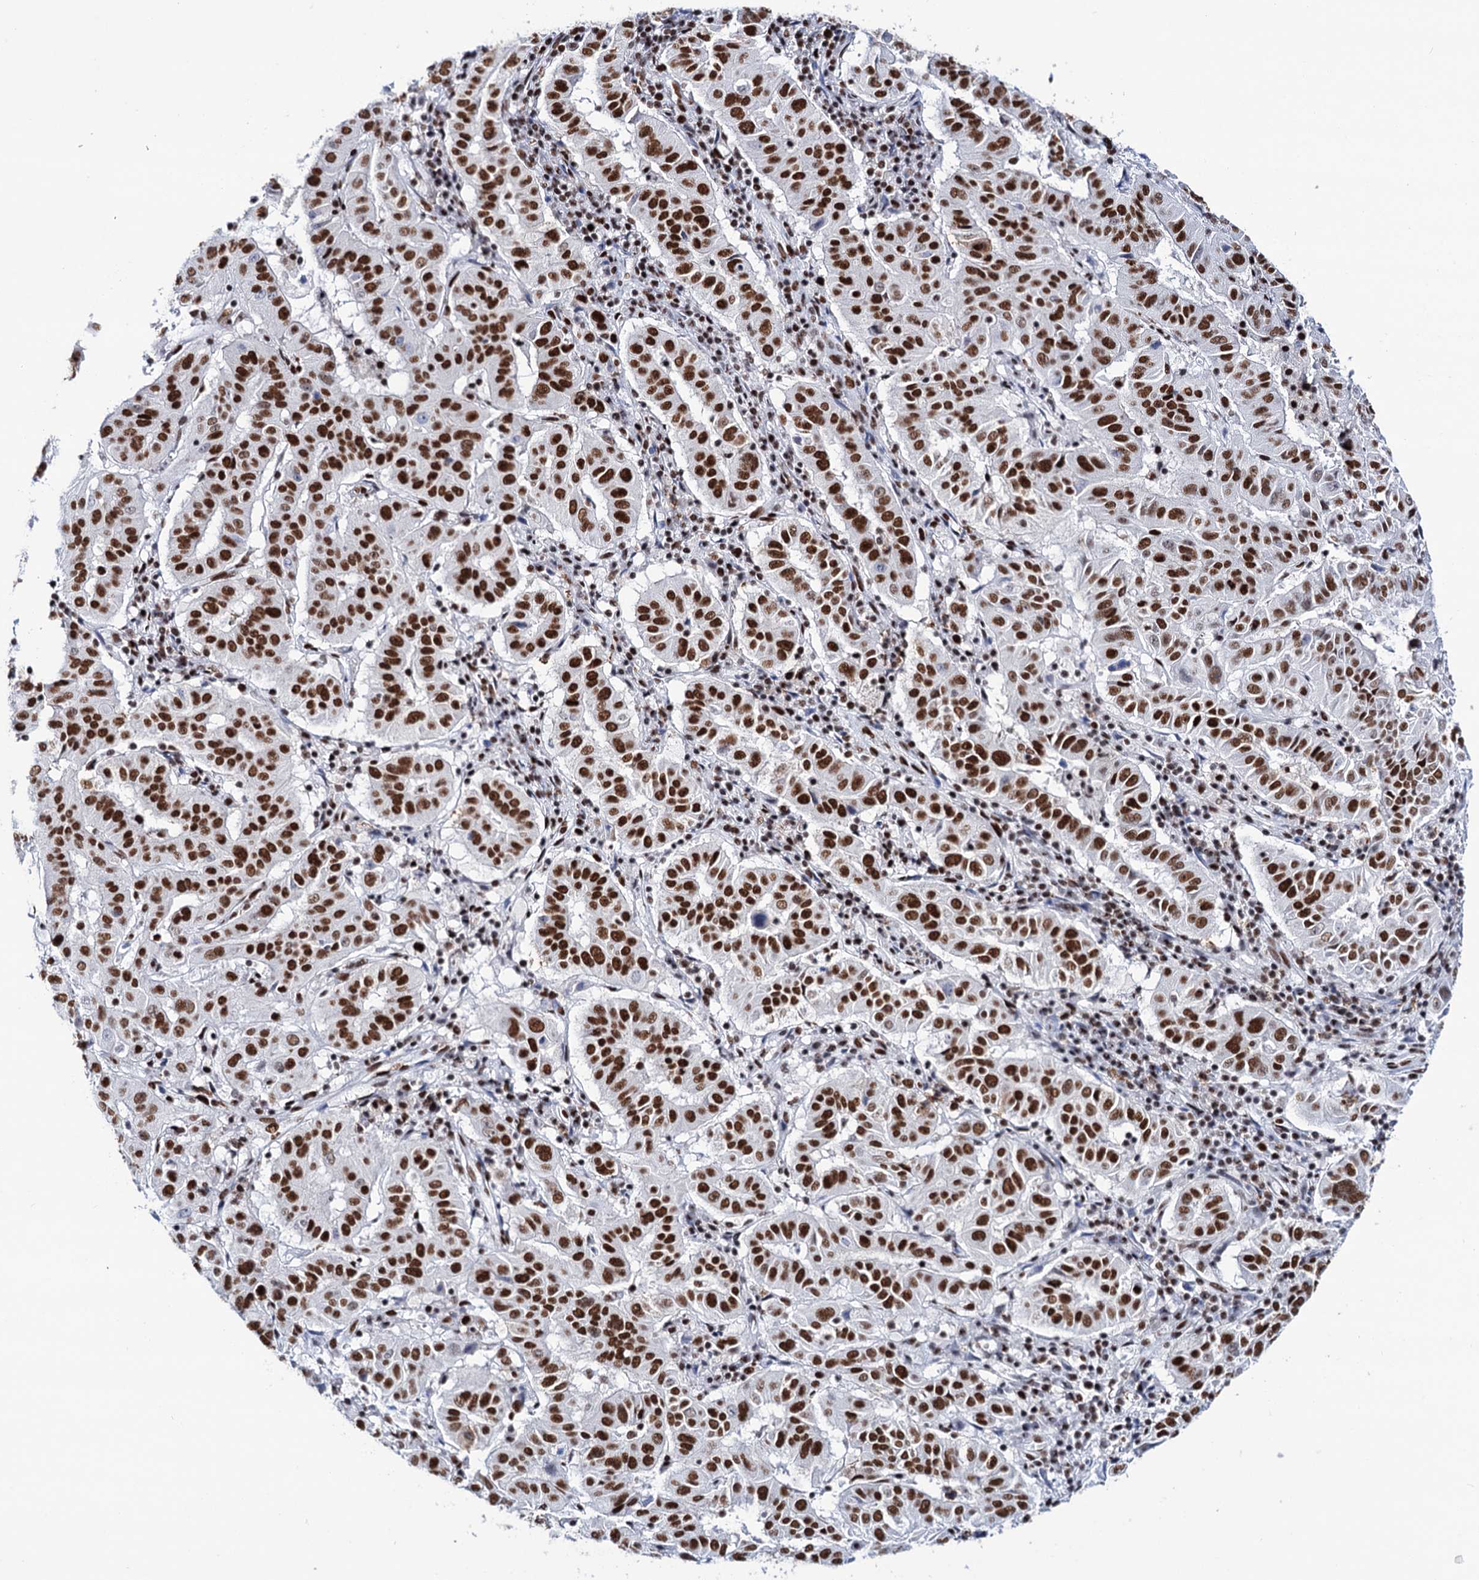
{"staining": {"intensity": "strong", "quantity": ">75%", "location": "nuclear"}, "tissue": "pancreatic cancer", "cell_type": "Tumor cells", "image_type": "cancer", "snomed": [{"axis": "morphology", "description": "Adenocarcinoma, NOS"}, {"axis": "topography", "description": "Pancreas"}], "caption": "Immunohistochemical staining of pancreatic cancer (adenocarcinoma) reveals high levels of strong nuclear protein staining in about >75% of tumor cells.", "gene": "MATR3", "patient": {"sex": "male", "age": 63}}